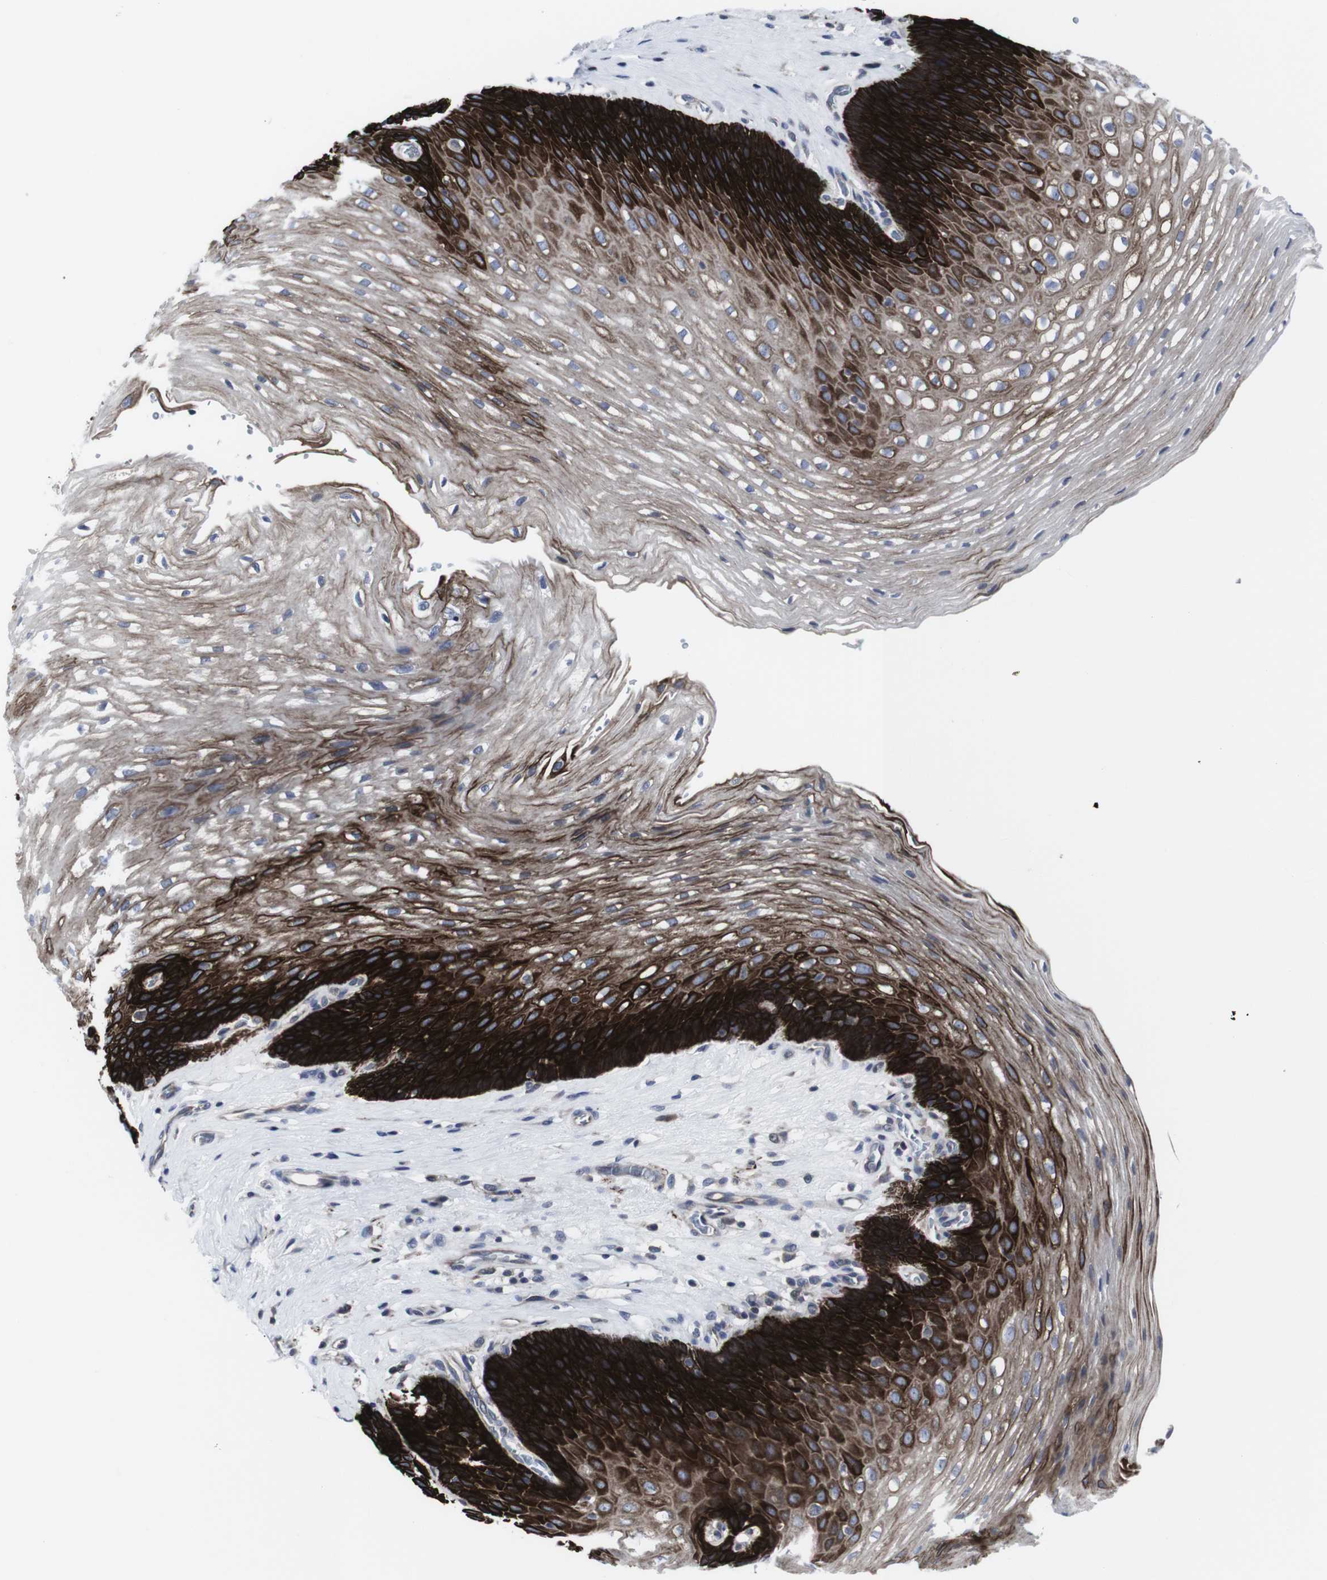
{"staining": {"intensity": "strong", "quantity": ">75%", "location": "cytoplasmic/membranous"}, "tissue": "esophagus", "cell_type": "Squamous epithelial cells", "image_type": "normal", "snomed": [{"axis": "morphology", "description": "Normal tissue, NOS"}, {"axis": "topography", "description": "Esophagus"}], "caption": "The immunohistochemical stain highlights strong cytoplasmic/membranous positivity in squamous epithelial cells of unremarkable esophagus.", "gene": "HPRT1", "patient": {"sex": "male", "age": 48}}